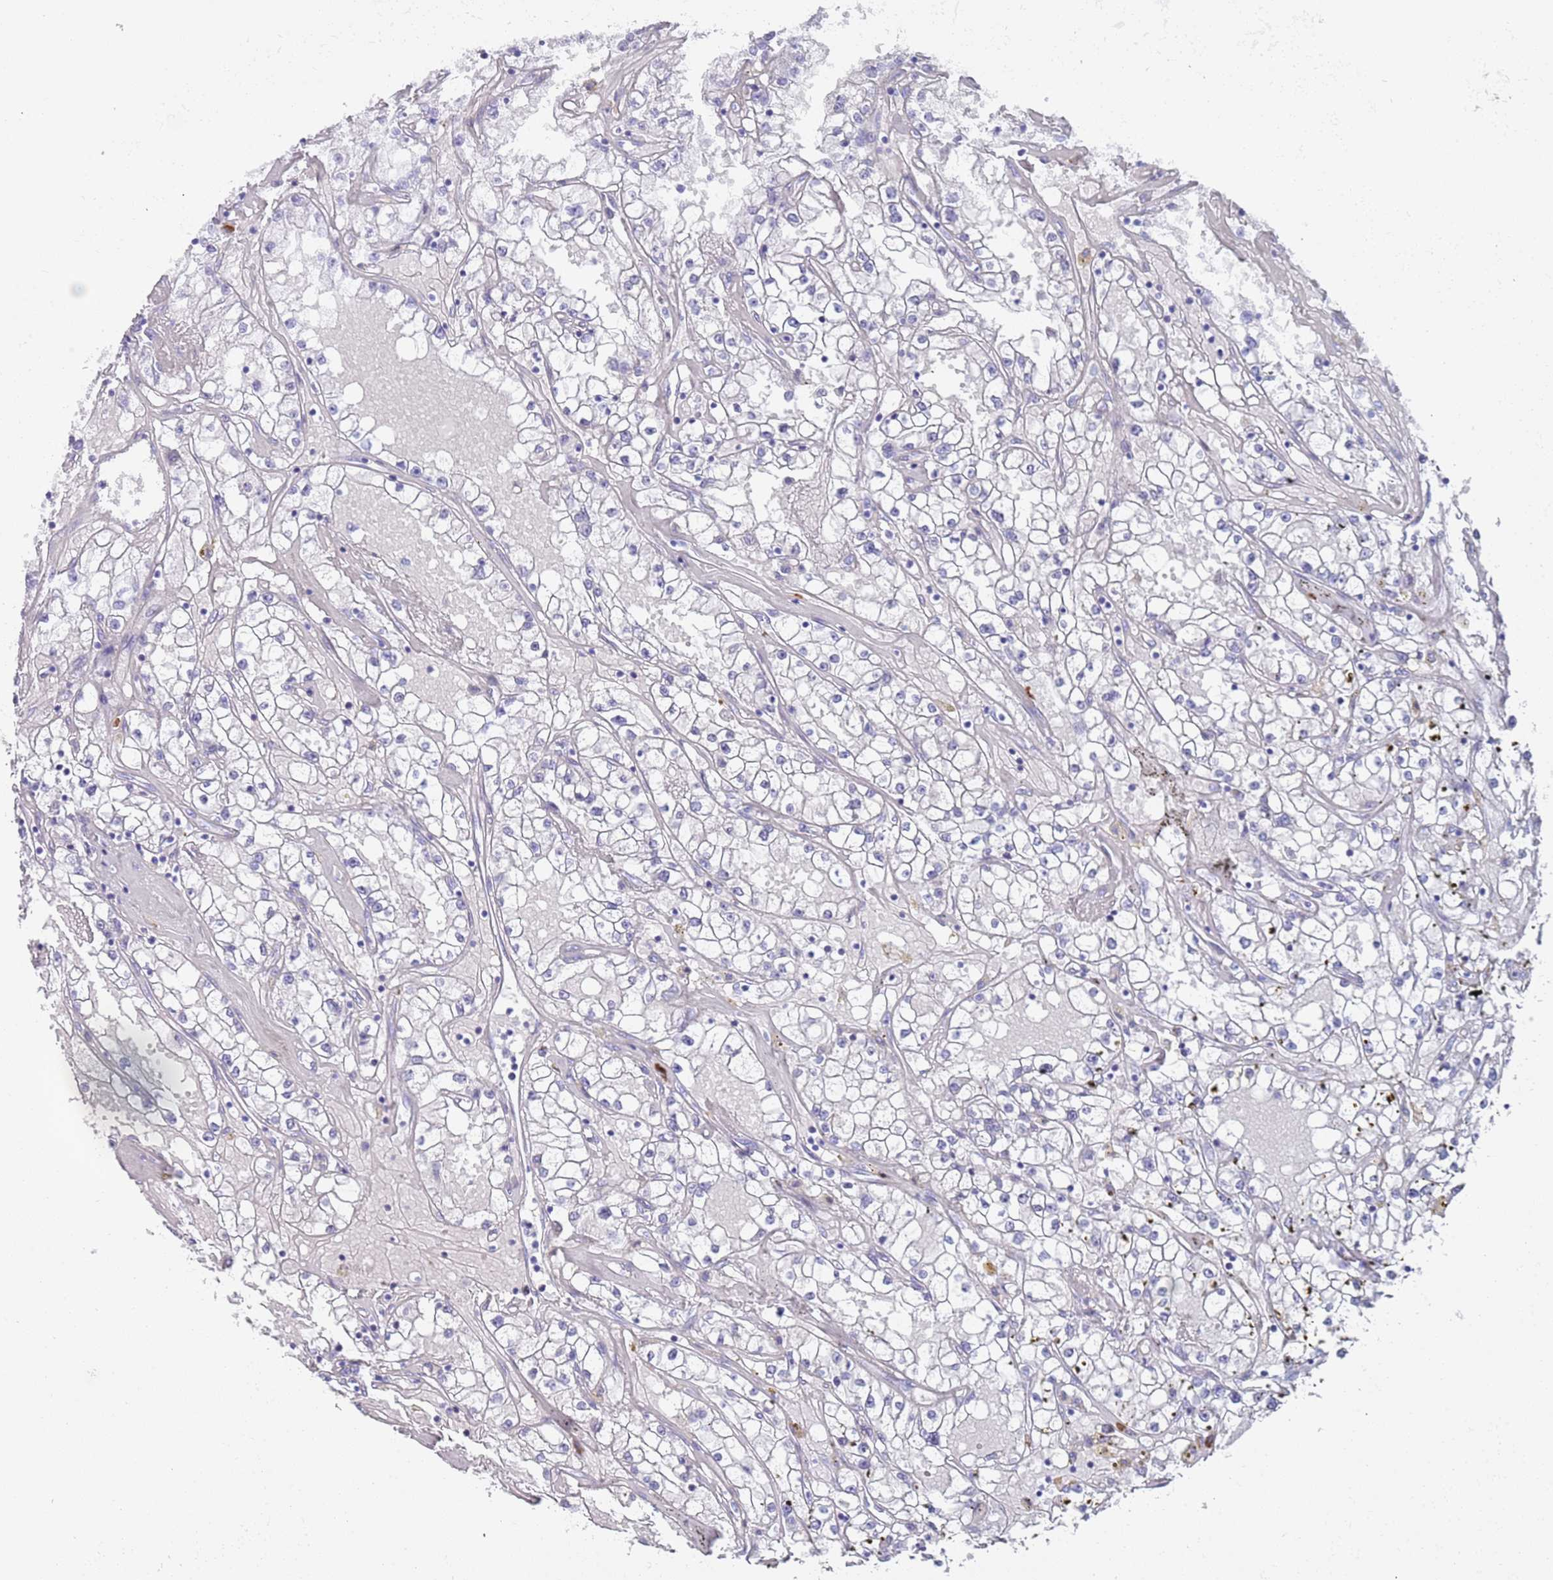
{"staining": {"intensity": "negative", "quantity": "none", "location": "none"}, "tissue": "renal cancer", "cell_type": "Tumor cells", "image_type": "cancer", "snomed": [{"axis": "morphology", "description": "Adenocarcinoma, NOS"}, {"axis": "topography", "description": "Kidney"}], "caption": "An immunohistochemistry (IHC) micrograph of adenocarcinoma (renal) is shown. There is no staining in tumor cells of adenocarcinoma (renal).", "gene": "MYADML2", "patient": {"sex": "male", "age": 56}}